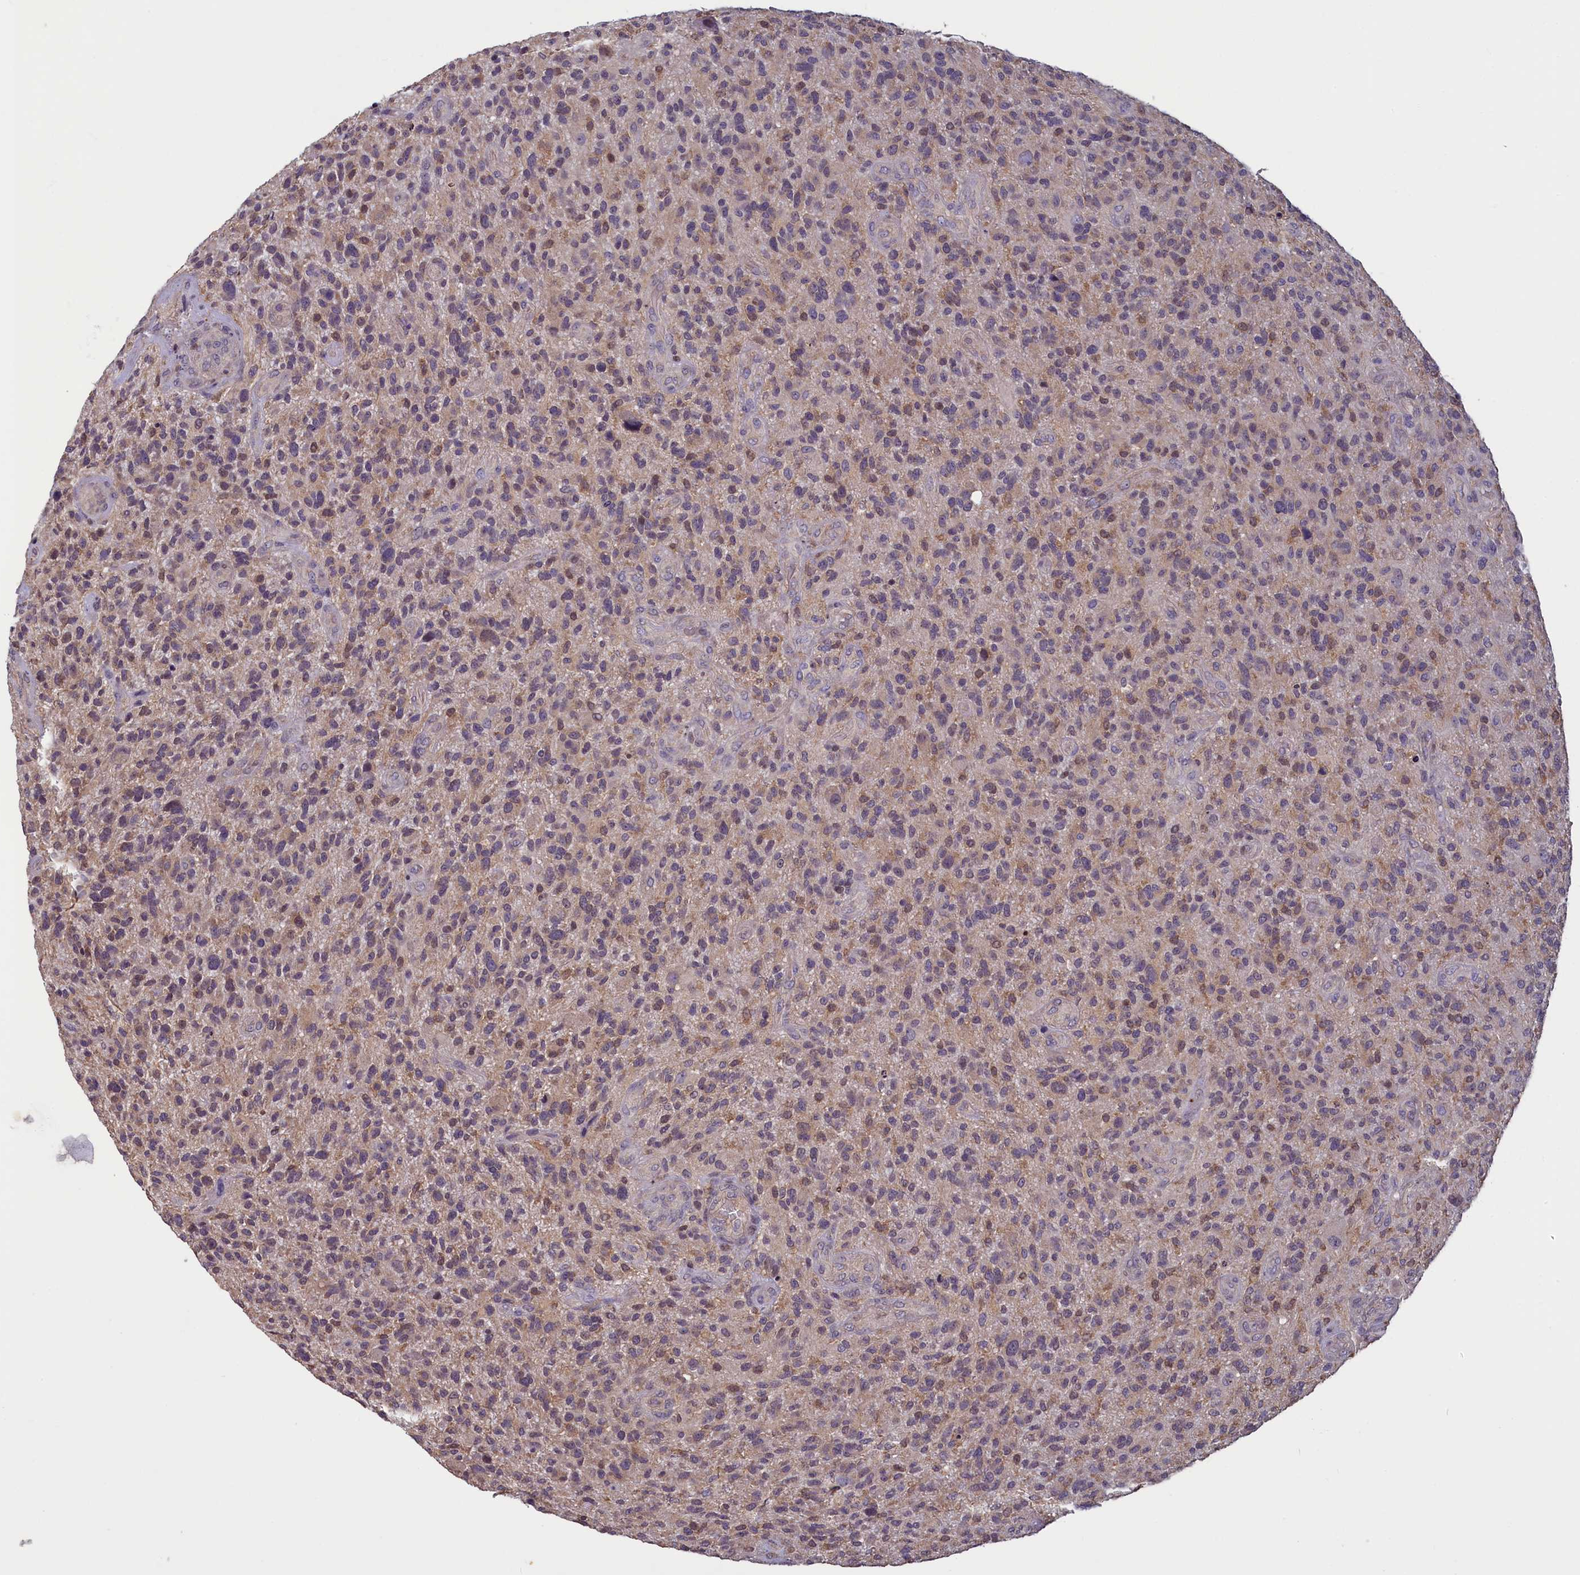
{"staining": {"intensity": "weak", "quantity": "<25%", "location": "cytoplasmic/membranous"}, "tissue": "glioma", "cell_type": "Tumor cells", "image_type": "cancer", "snomed": [{"axis": "morphology", "description": "Glioma, malignant, High grade"}, {"axis": "topography", "description": "Brain"}], "caption": "IHC of malignant high-grade glioma exhibits no expression in tumor cells.", "gene": "NUBP1", "patient": {"sex": "male", "age": 47}}